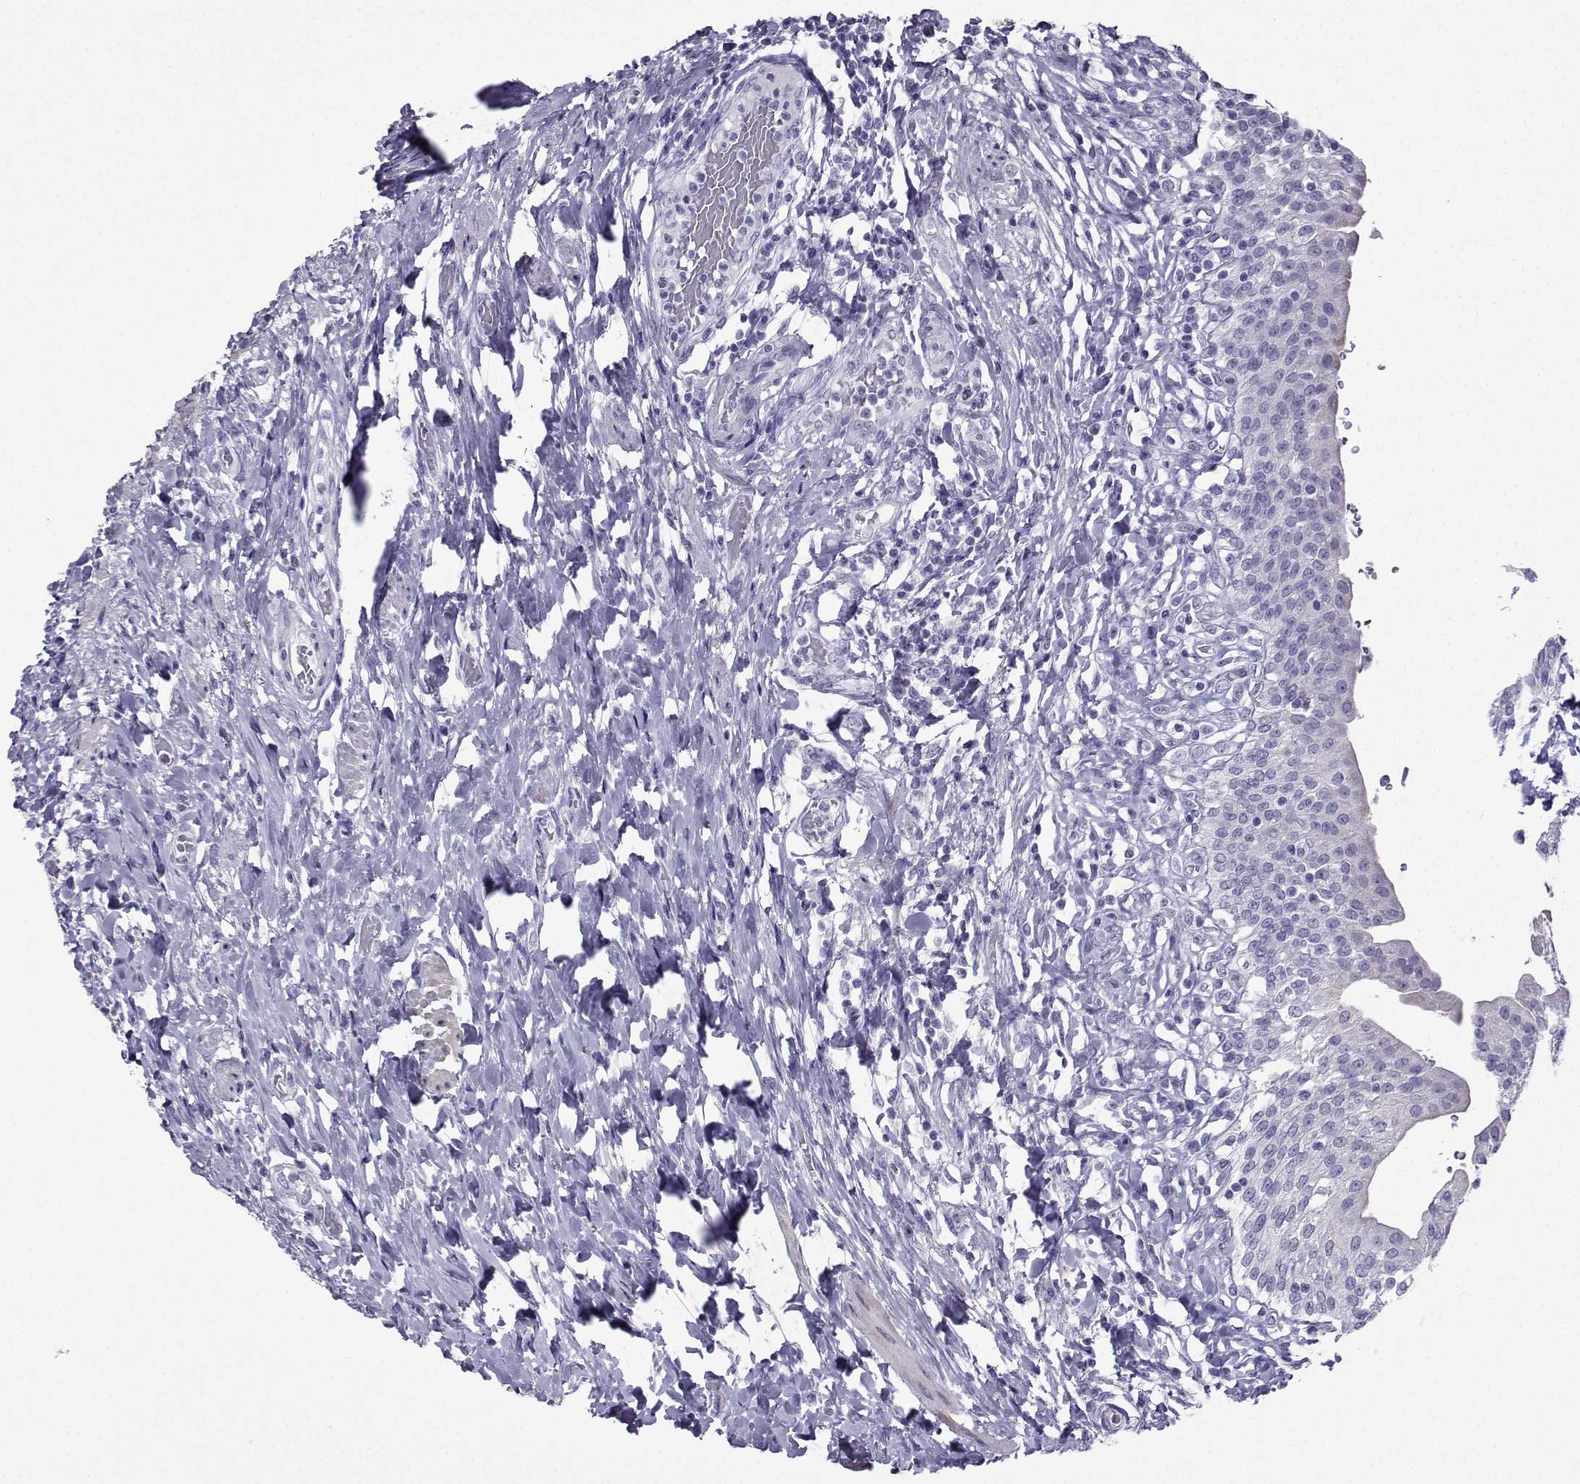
{"staining": {"intensity": "negative", "quantity": "none", "location": "none"}, "tissue": "urinary bladder", "cell_type": "Urothelial cells", "image_type": "normal", "snomed": [{"axis": "morphology", "description": "Normal tissue, NOS"}, {"axis": "morphology", "description": "Inflammation, NOS"}, {"axis": "topography", "description": "Urinary bladder"}], "caption": "Urothelial cells show no significant protein staining in normal urinary bladder. The staining was performed using DAB (3,3'-diaminobenzidine) to visualize the protein expression in brown, while the nuclei were stained in blue with hematoxylin (Magnification: 20x).", "gene": "KIF17", "patient": {"sex": "male", "age": 64}}